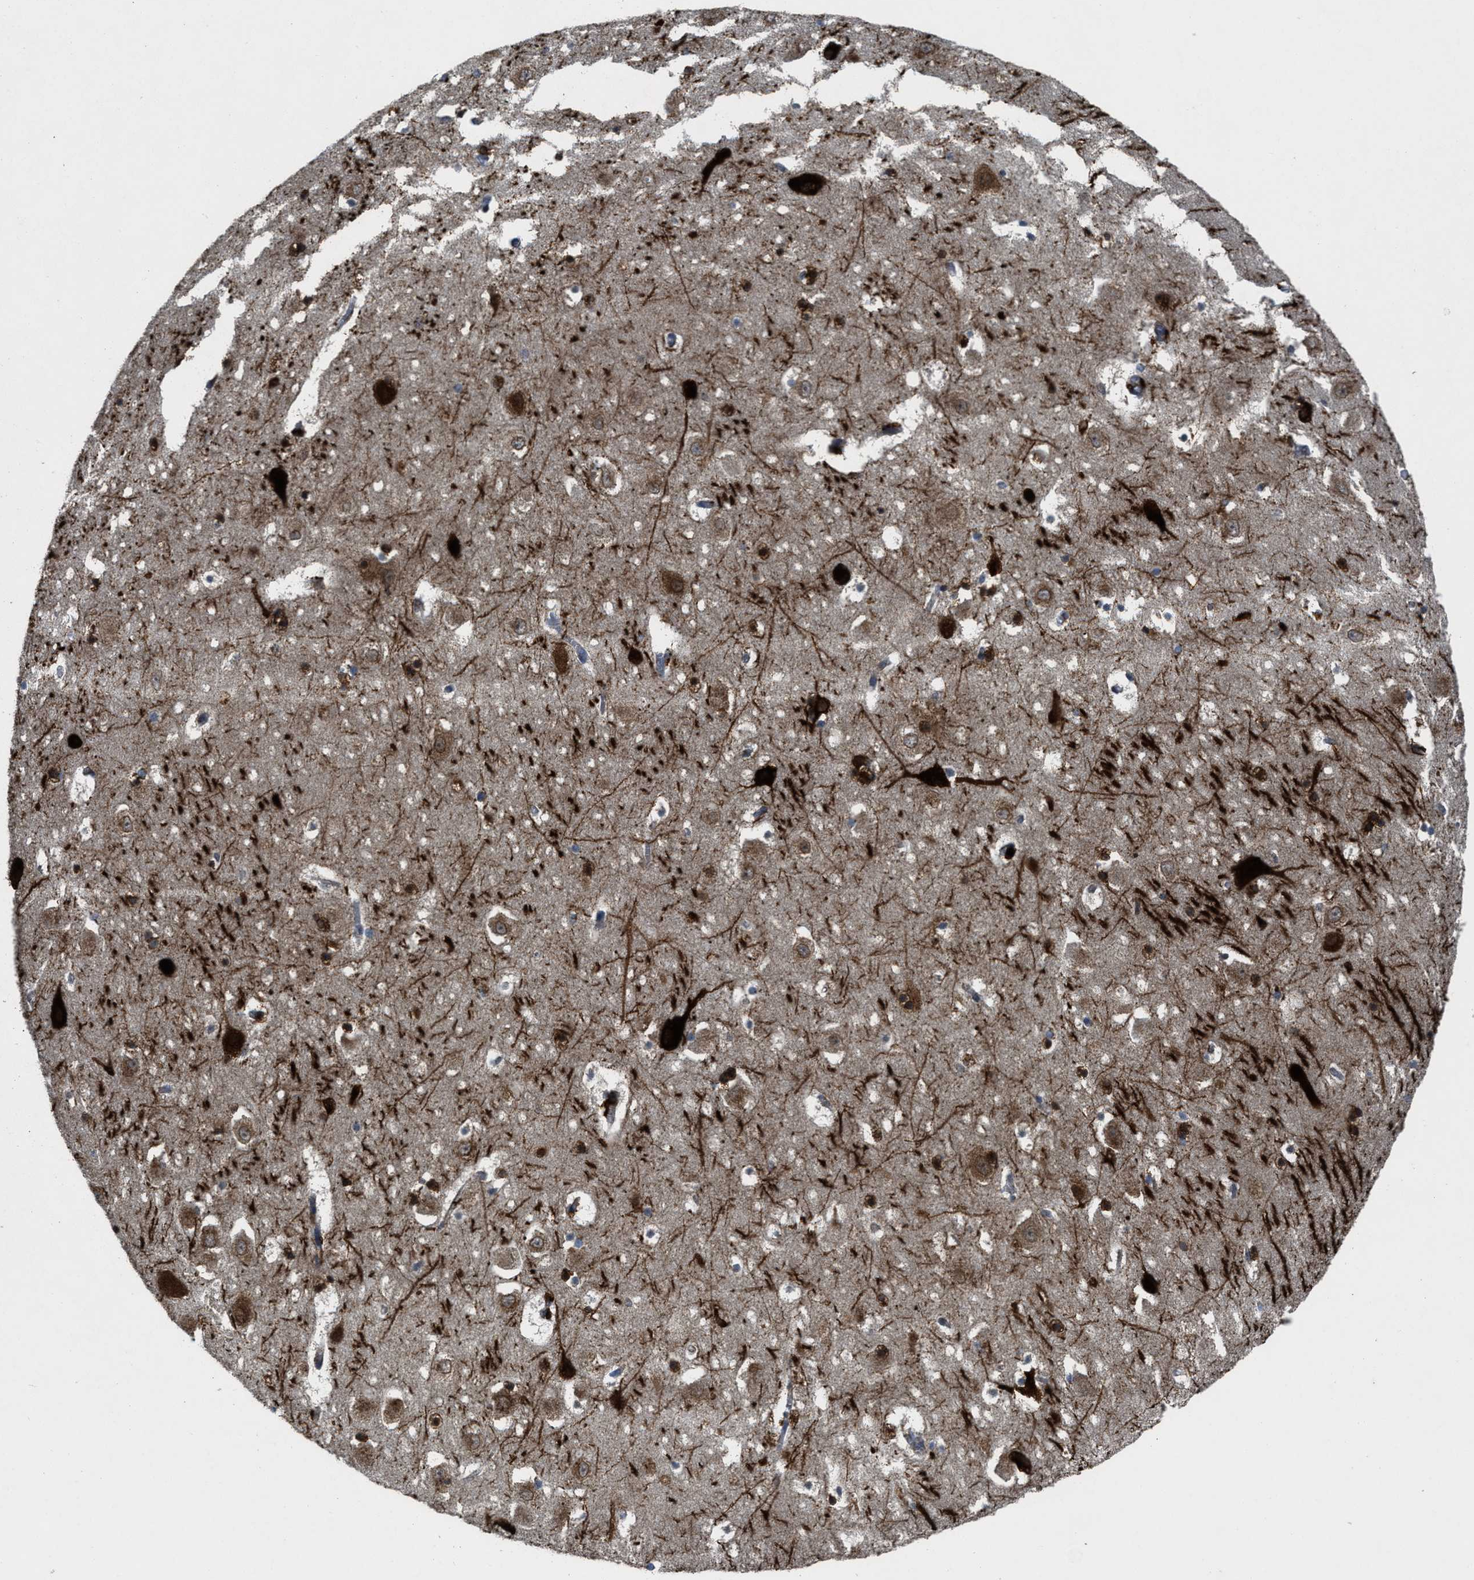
{"staining": {"intensity": "strong", "quantity": "25%-75%", "location": "cytoplasmic/membranous"}, "tissue": "hippocampus", "cell_type": "Glial cells", "image_type": "normal", "snomed": [{"axis": "morphology", "description": "Normal tissue, NOS"}, {"axis": "topography", "description": "Hippocampus"}], "caption": "Protein analysis of normal hippocampus reveals strong cytoplasmic/membranous staining in about 25%-75% of glial cells.", "gene": "PDP1", "patient": {"sex": "male", "age": 45}}